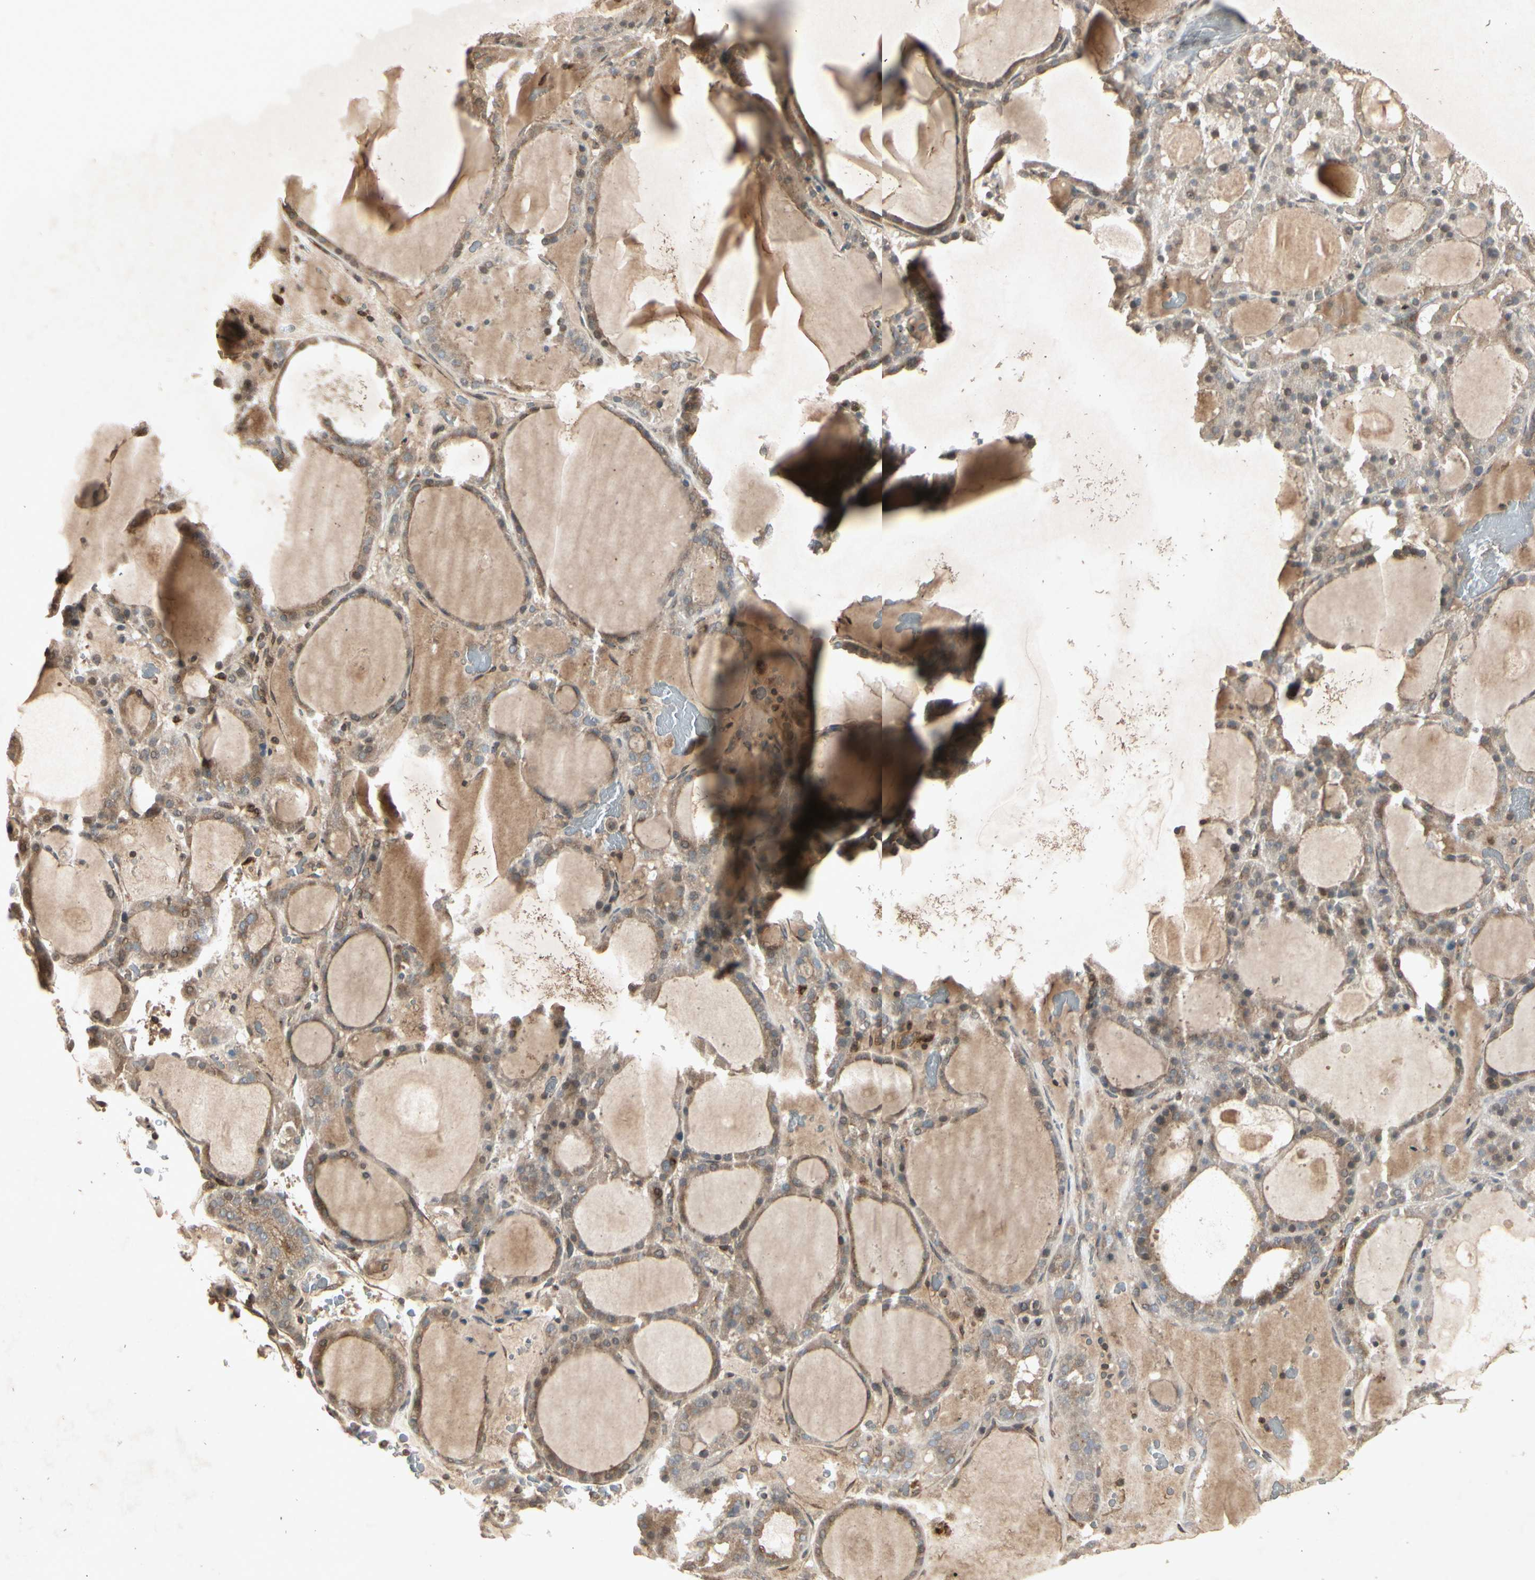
{"staining": {"intensity": "weak", "quantity": ">75%", "location": "cytoplasmic/membranous"}, "tissue": "thyroid gland", "cell_type": "Glandular cells", "image_type": "normal", "snomed": [{"axis": "morphology", "description": "Normal tissue, NOS"}, {"axis": "morphology", "description": "Carcinoma, NOS"}, {"axis": "topography", "description": "Thyroid gland"}], "caption": "Brown immunohistochemical staining in unremarkable human thyroid gland reveals weak cytoplasmic/membranous expression in approximately >75% of glandular cells.", "gene": "TEK", "patient": {"sex": "female", "age": 86}}